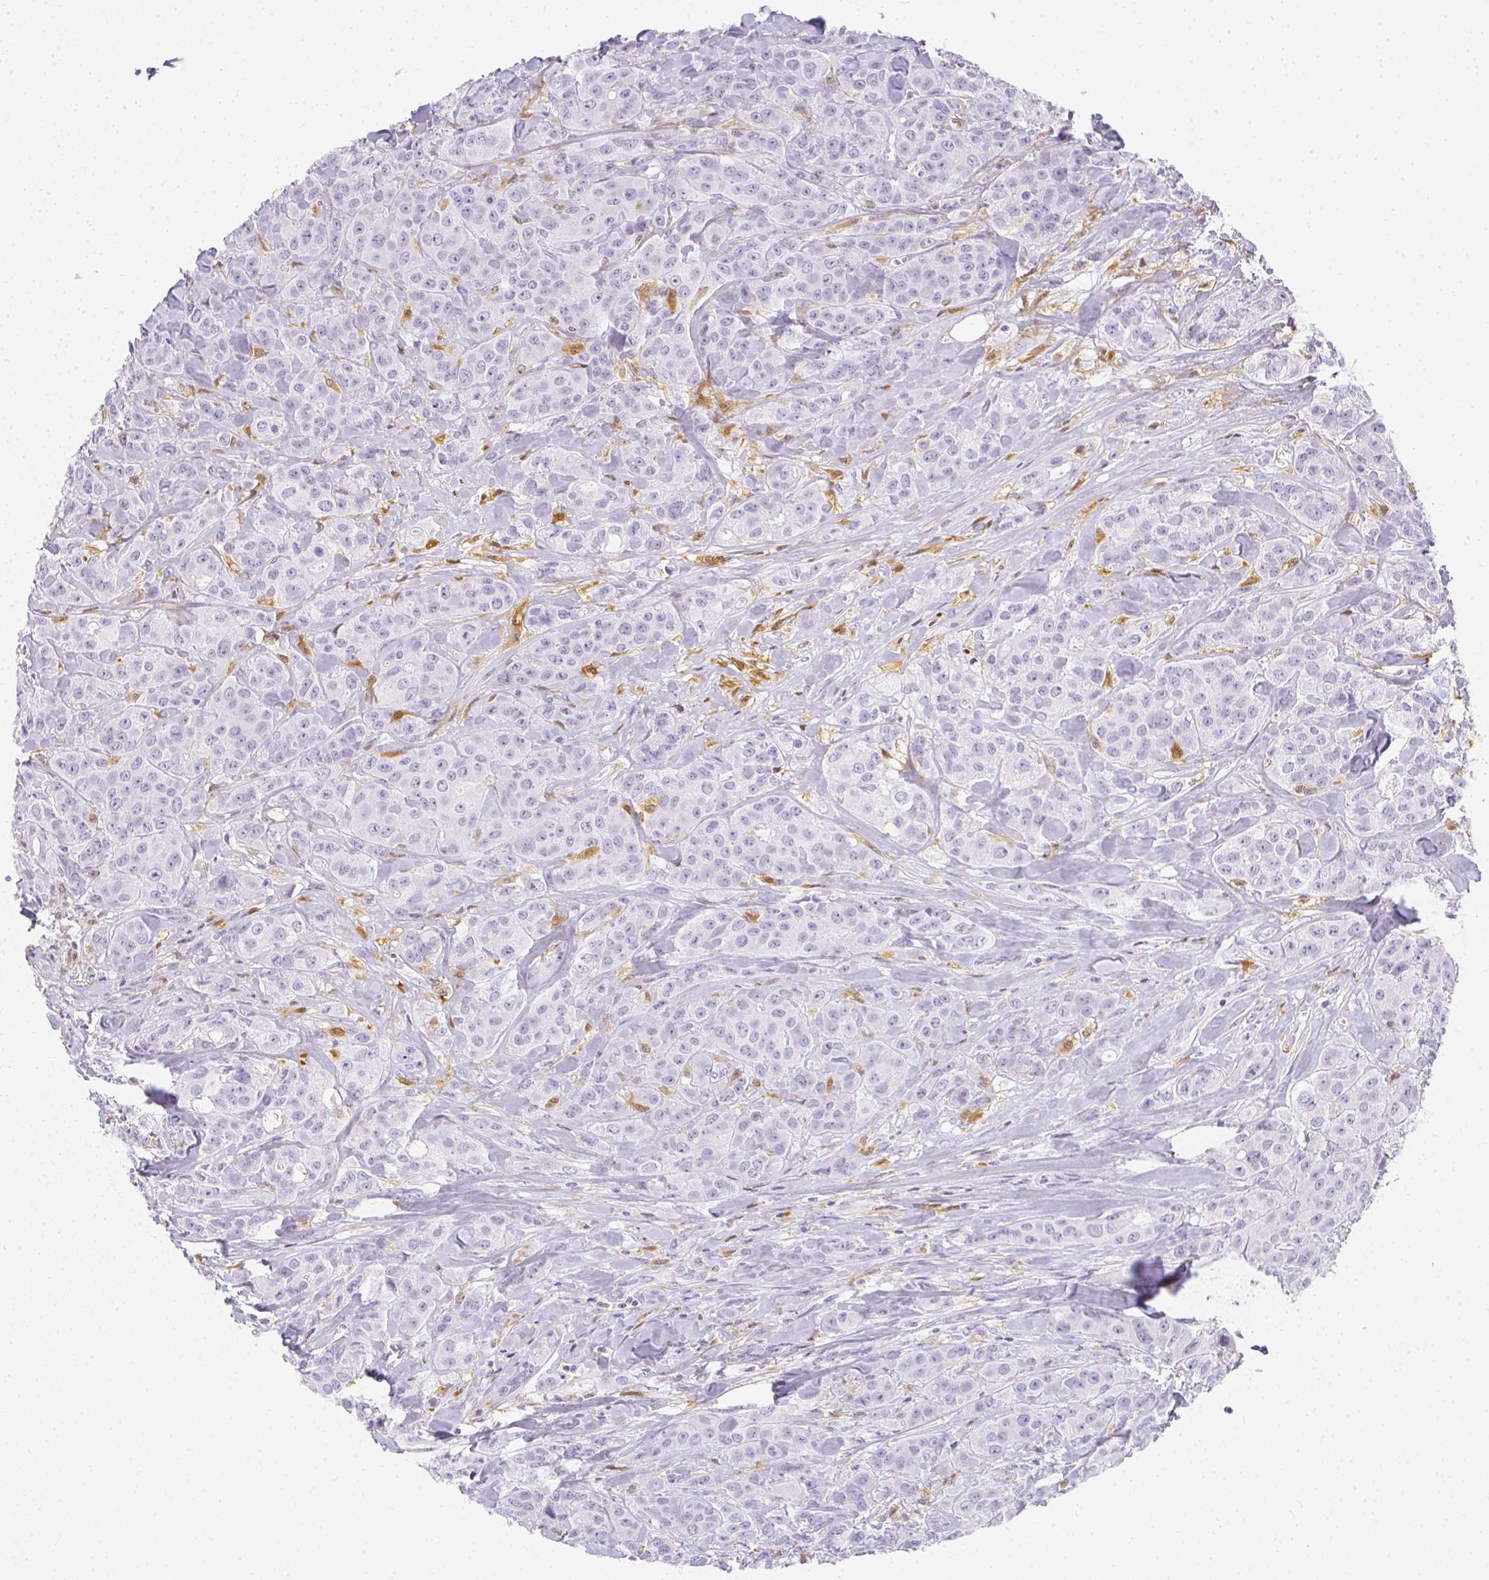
{"staining": {"intensity": "negative", "quantity": "none", "location": "none"}, "tissue": "breast cancer", "cell_type": "Tumor cells", "image_type": "cancer", "snomed": [{"axis": "morphology", "description": "Normal tissue, NOS"}, {"axis": "morphology", "description": "Duct carcinoma"}, {"axis": "topography", "description": "Breast"}], "caption": "DAB immunohistochemical staining of human breast infiltrating ductal carcinoma displays no significant positivity in tumor cells.", "gene": "HK3", "patient": {"sex": "female", "age": 43}}